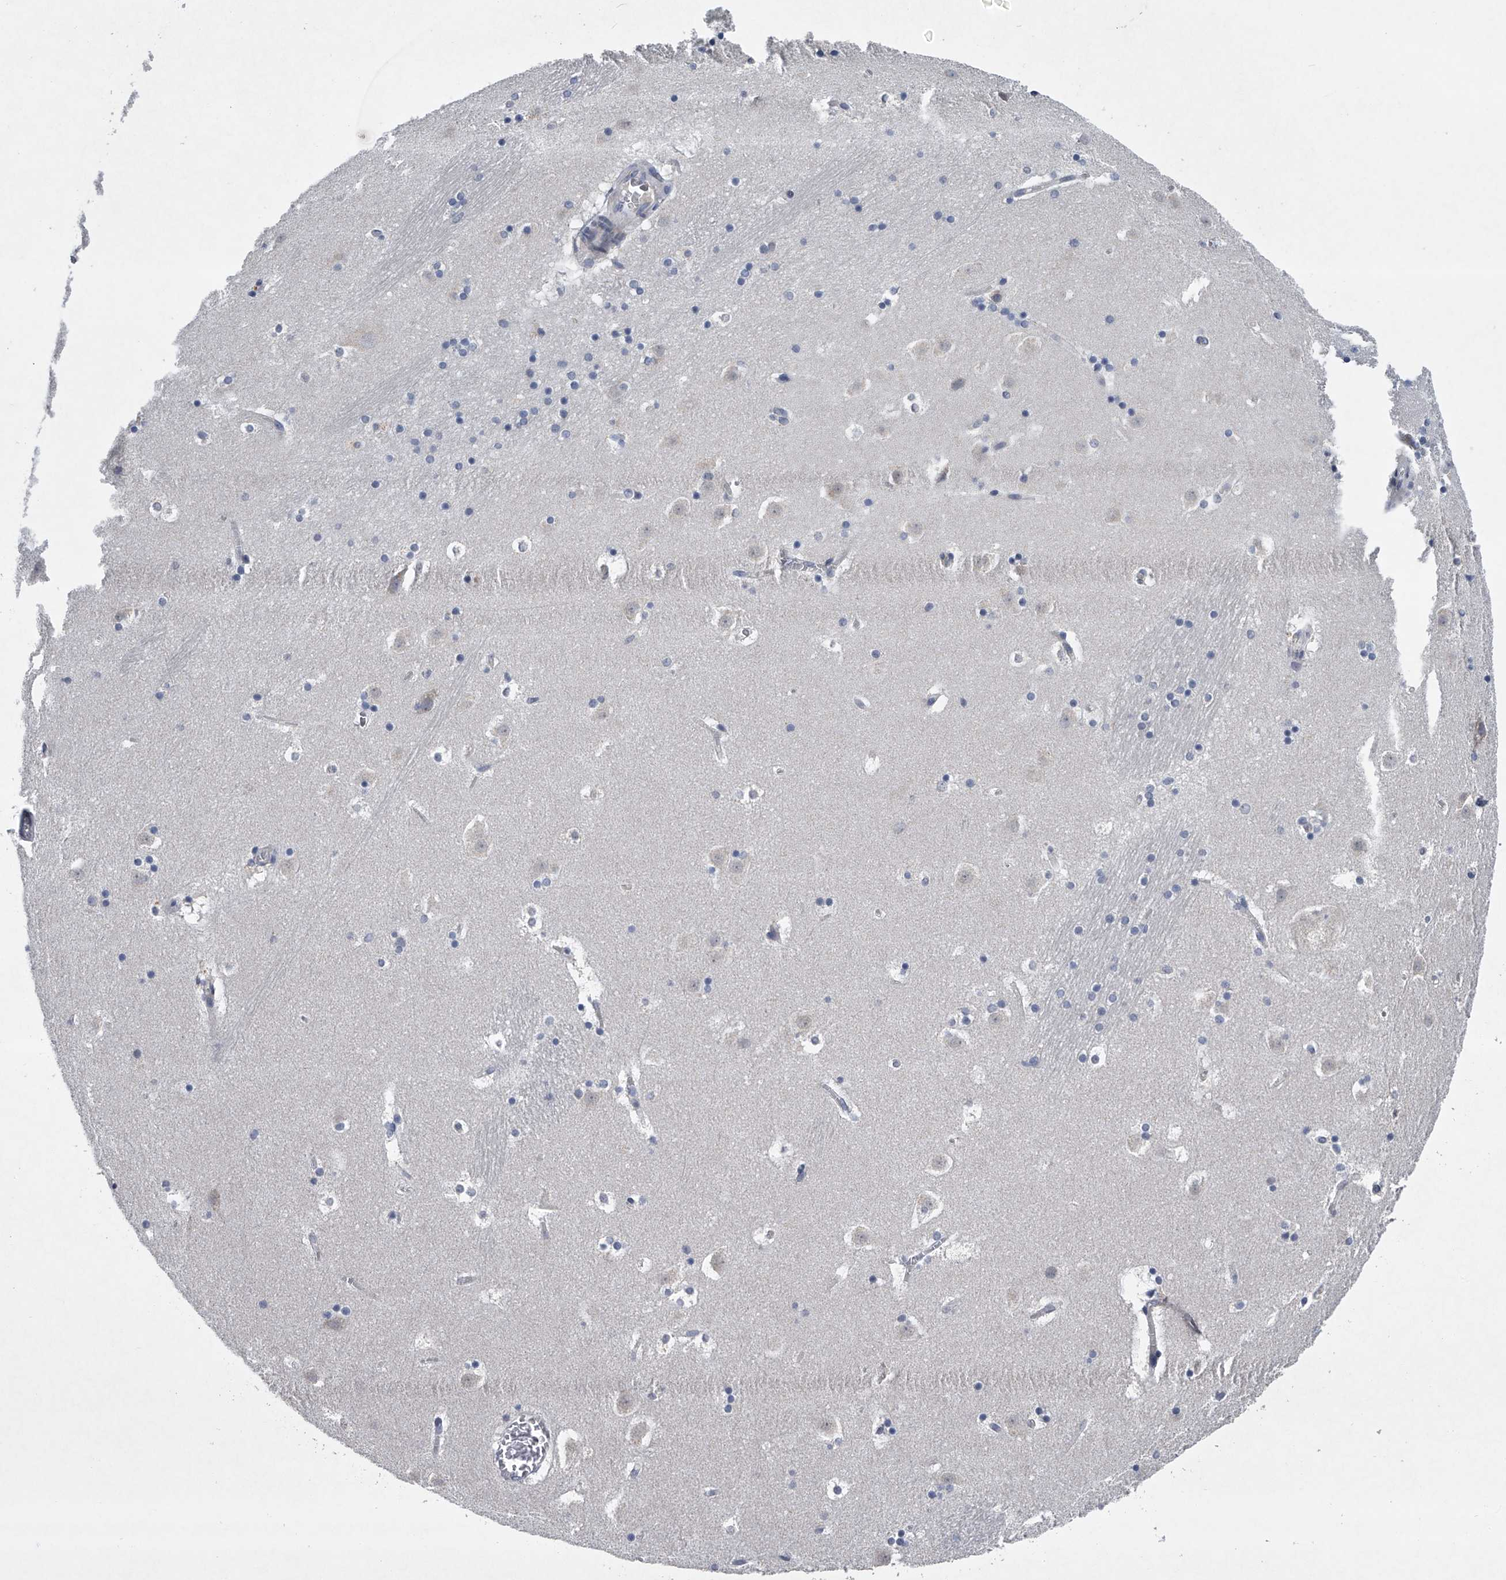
{"staining": {"intensity": "moderate", "quantity": "<25%", "location": "cytoplasmic/membranous"}, "tissue": "caudate", "cell_type": "Glial cells", "image_type": "normal", "snomed": [{"axis": "morphology", "description": "Normal tissue, NOS"}, {"axis": "topography", "description": "Lateral ventricle wall"}], "caption": "Immunohistochemical staining of benign human caudate exhibits <25% levels of moderate cytoplasmic/membranous protein expression in approximately <25% of glial cells. The staining was performed using DAB, with brown indicating positive protein expression. Nuclei are stained blue with hematoxylin.", "gene": "RNF5", "patient": {"sex": "male", "age": 45}}